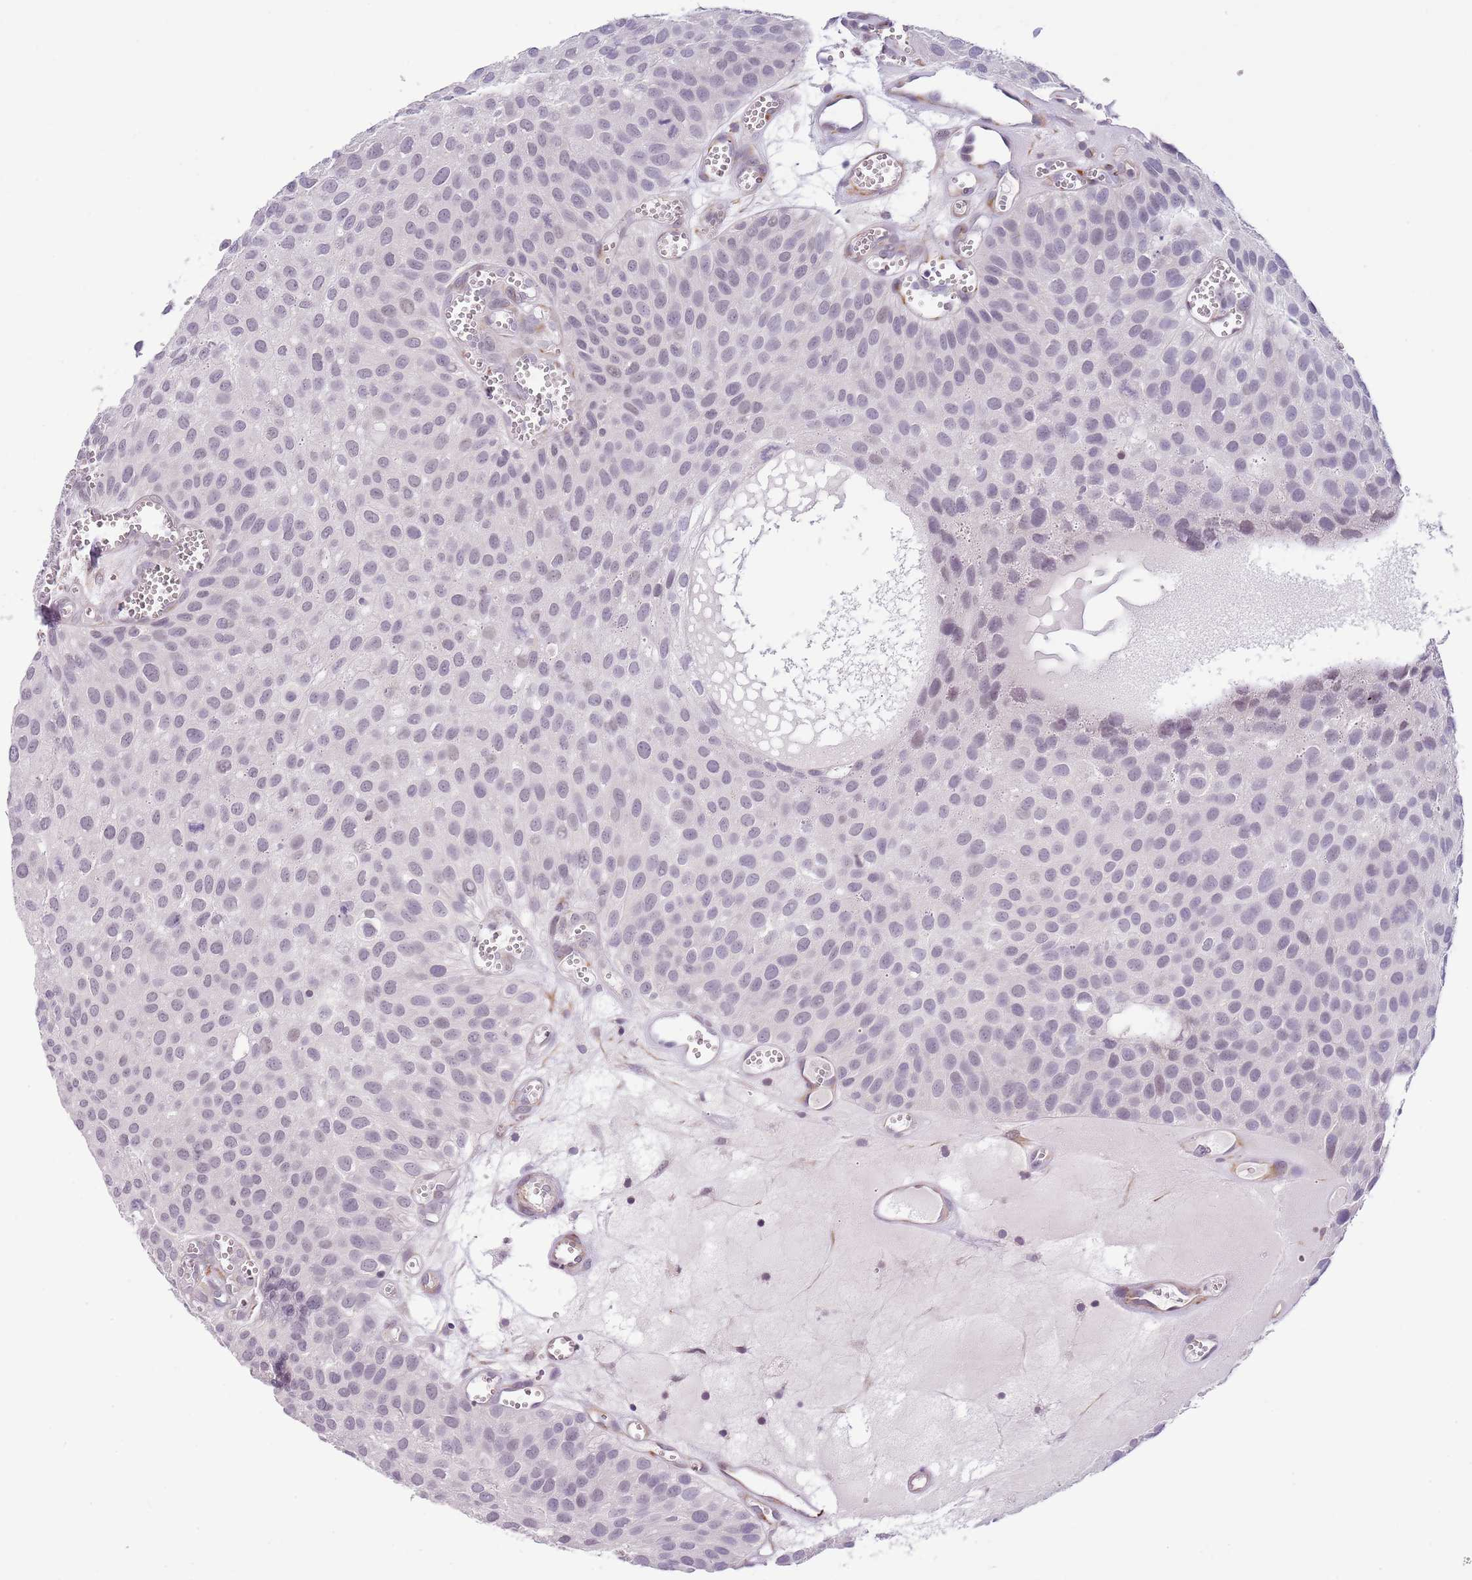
{"staining": {"intensity": "negative", "quantity": "none", "location": "none"}, "tissue": "urothelial cancer", "cell_type": "Tumor cells", "image_type": "cancer", "snomed": [{"axis": "morphology", "description": "Urothelial carcinoma, Low grade"}, {"axis": "topography", "description": "Urinary bladder"}], "caption": "High magnification brightfield microscopy of urothelial carcinoma (low-grade) stained with DAB (brown) and counterstained with hematoxylin (blue): tumor cells show no significant staining.", "gene": "NBPF3", "patient": {"sex": "male", "age": 88}}